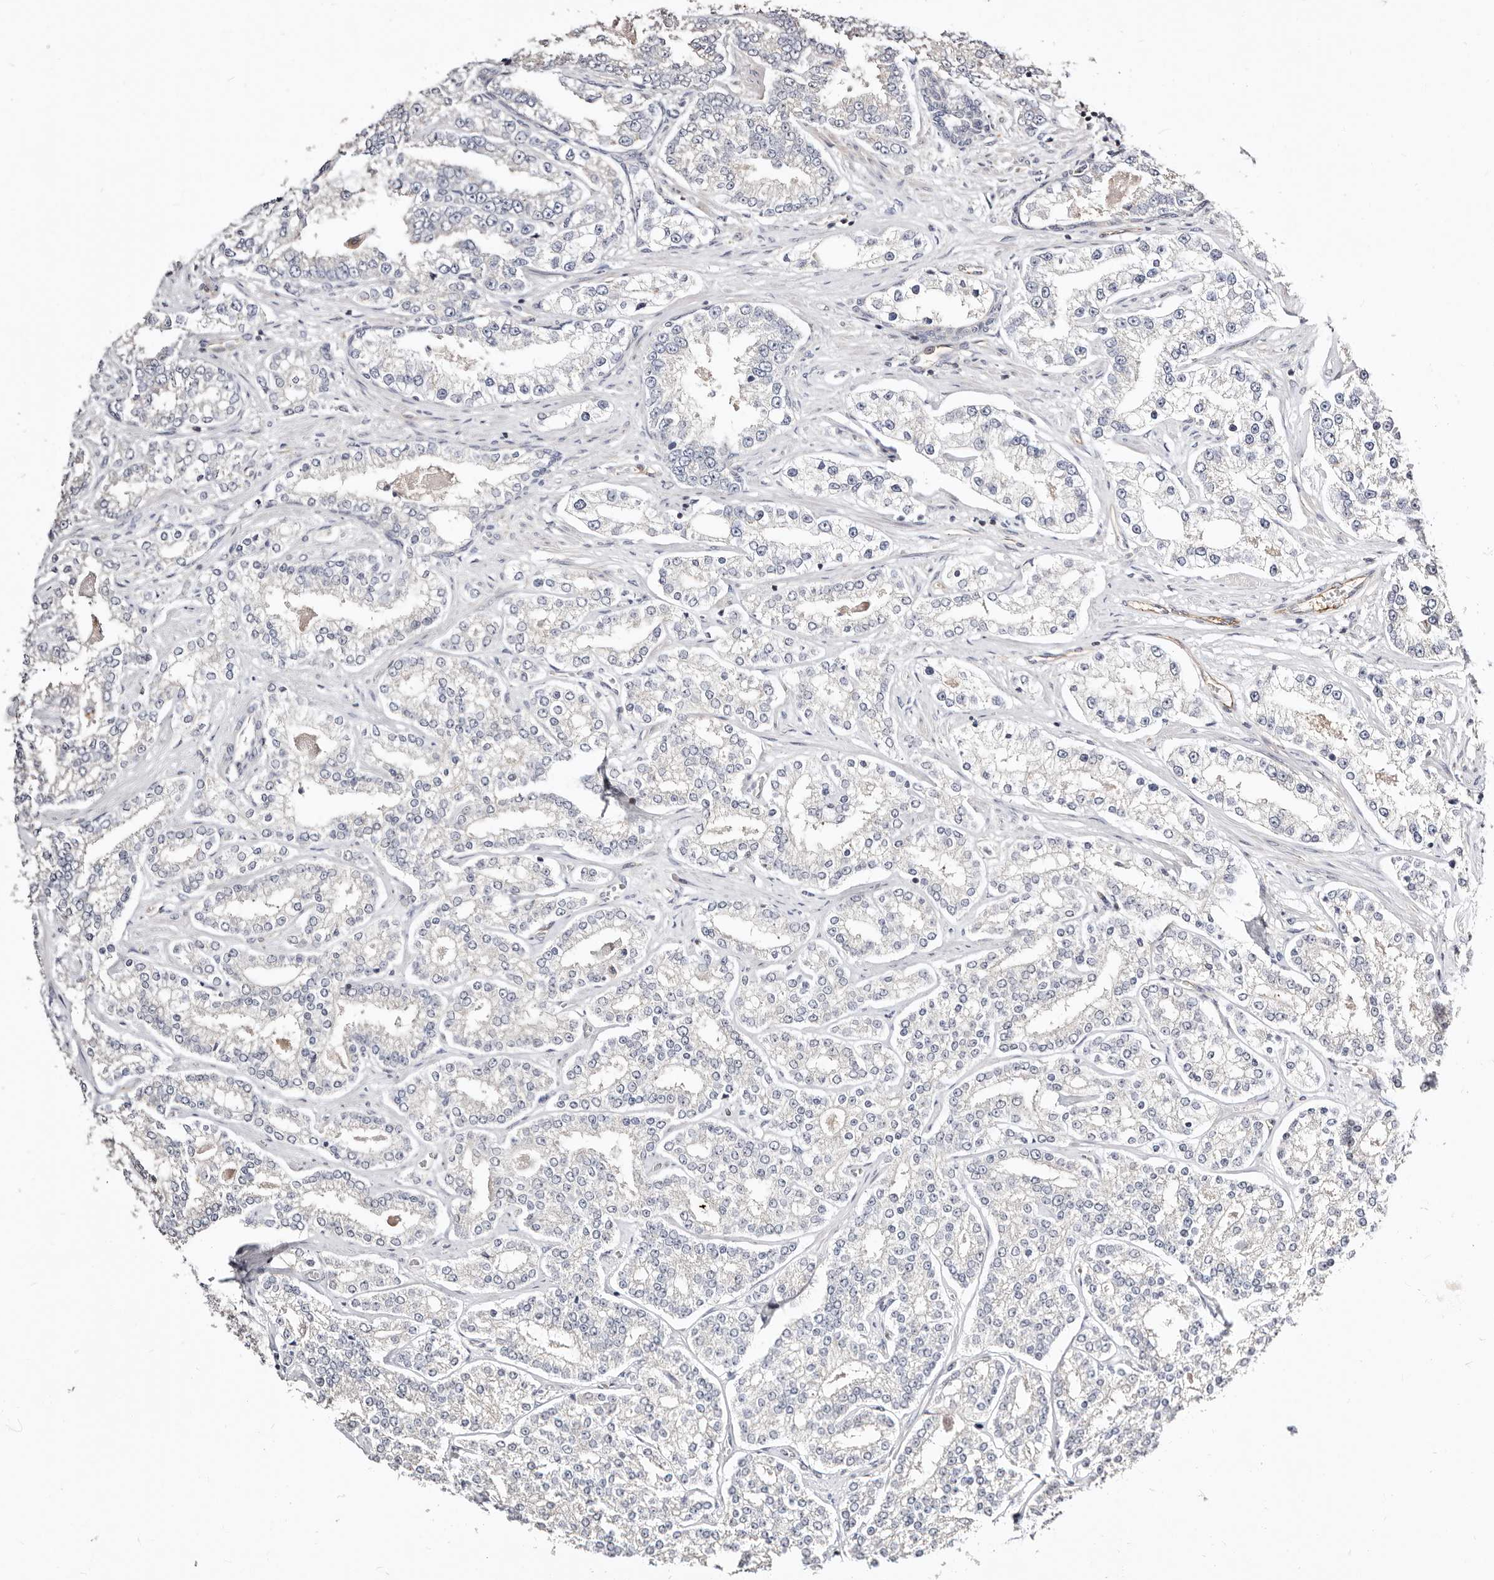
{"staining": {"intensity": "negative", "quantity": "none", "location": "none"}, "tissue": "prostate cancer", "cell_type": "Tumor cells", "image_type": "cancer", "snomed": [{"axis": "morphology", "description": "Normal tissue, NOS"}, {"axis": "morphology", "description": "Adenocarcinoma, High grade"}, {"axis": "topography", "description": "Prostate"}], "caption": "The immunohistochemistry (IHC) histopathology image has no significant expression in tumor cells of prostate cancer tissue.", "gene": "STAT5A", "patient": {"sex": "male", "age": 83}}